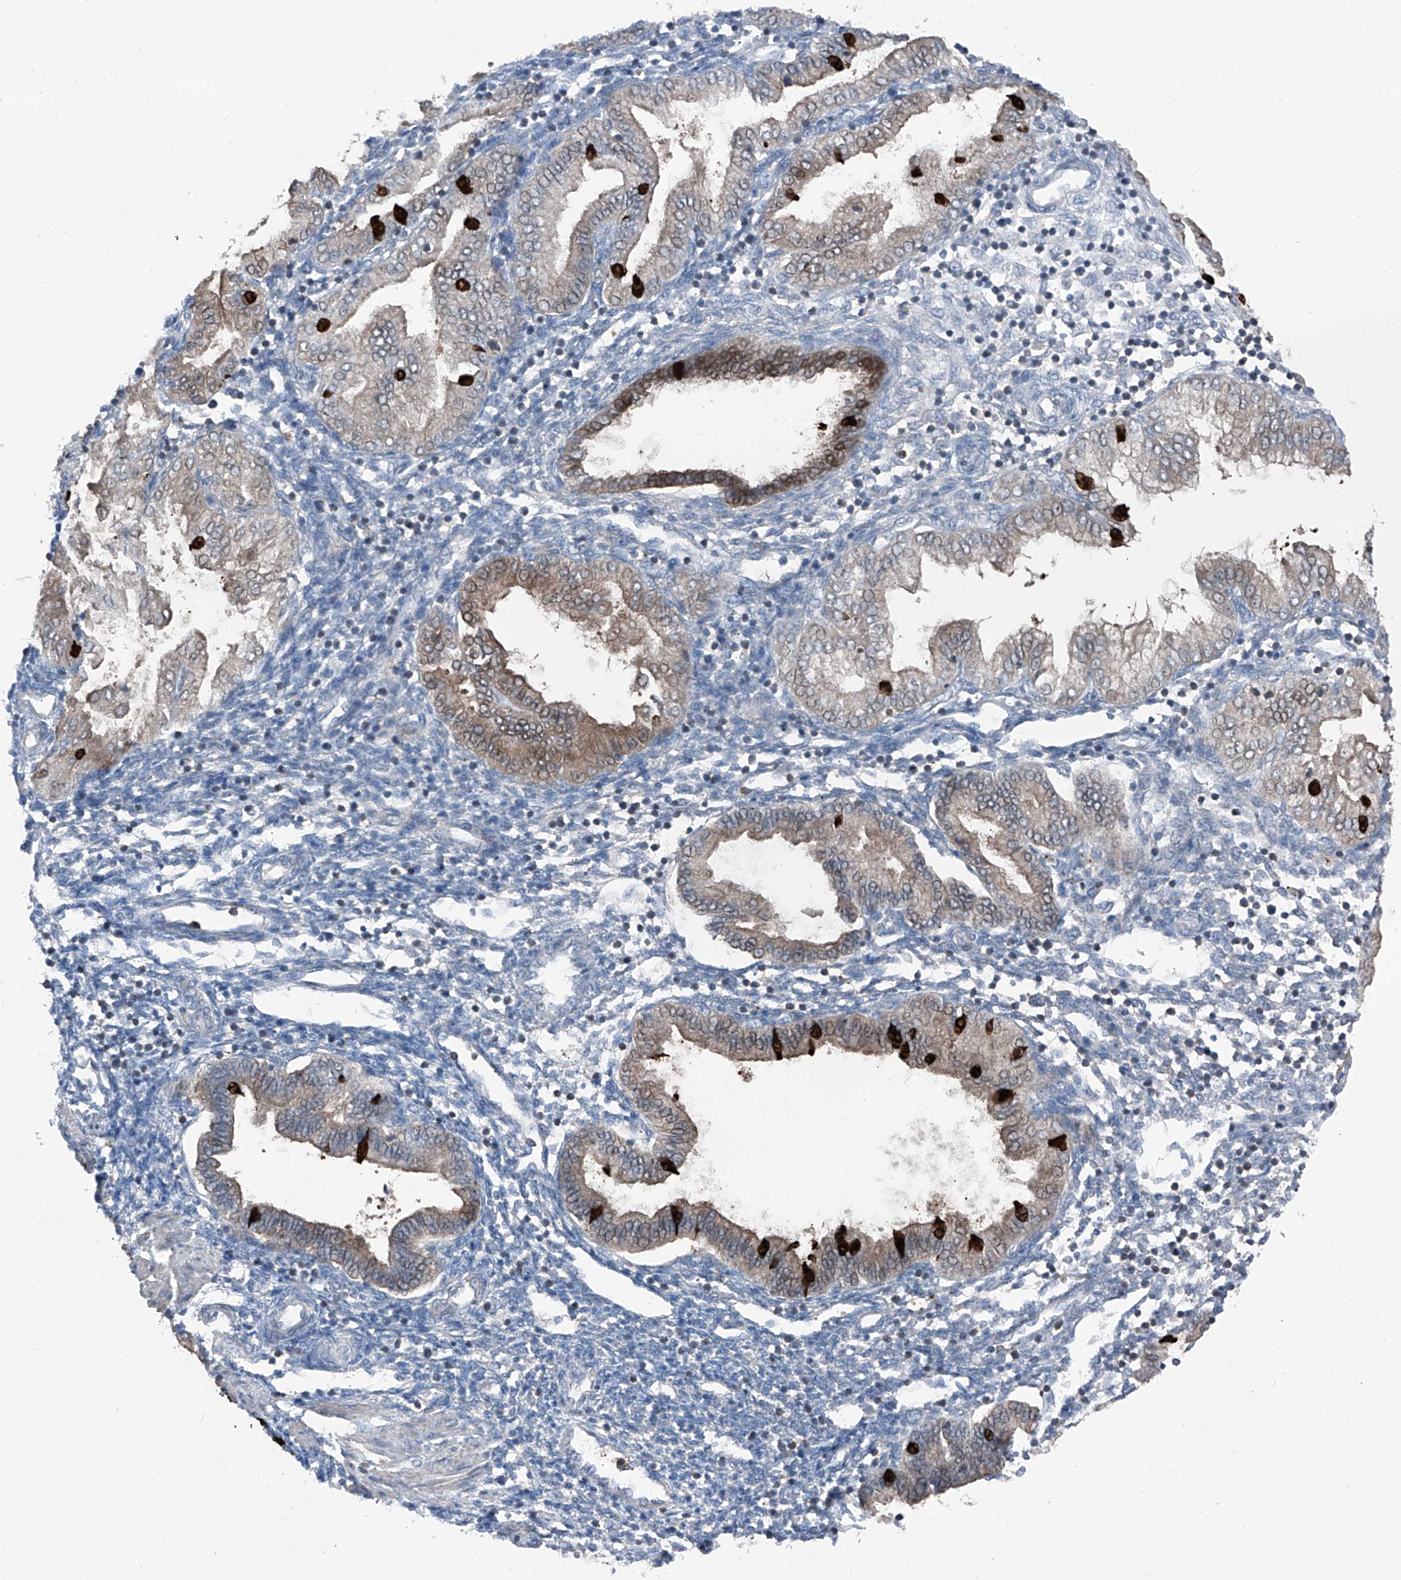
{"staining": {"intensity": "negative", "quantity": "none", "location": "none"}, "tissue": "endometrium", "cell_type": "Cells in endometrial stroma", "image_type": "normal", "snomed": [{"axis": "morphology", "description": "Normal tissue, NOS"}, {"axis": "topography", "description": "Endometrium"}], "caption": "IHC image of normal endometrium: endometrium stained with DAB (3,3'-diaminobenzidine) shows no significant protein expression in cells in endometrial stroma. Nuclei are stained in blue.", "gene": "GPAT3", "patient": {"sex": "female", "age": 53}}